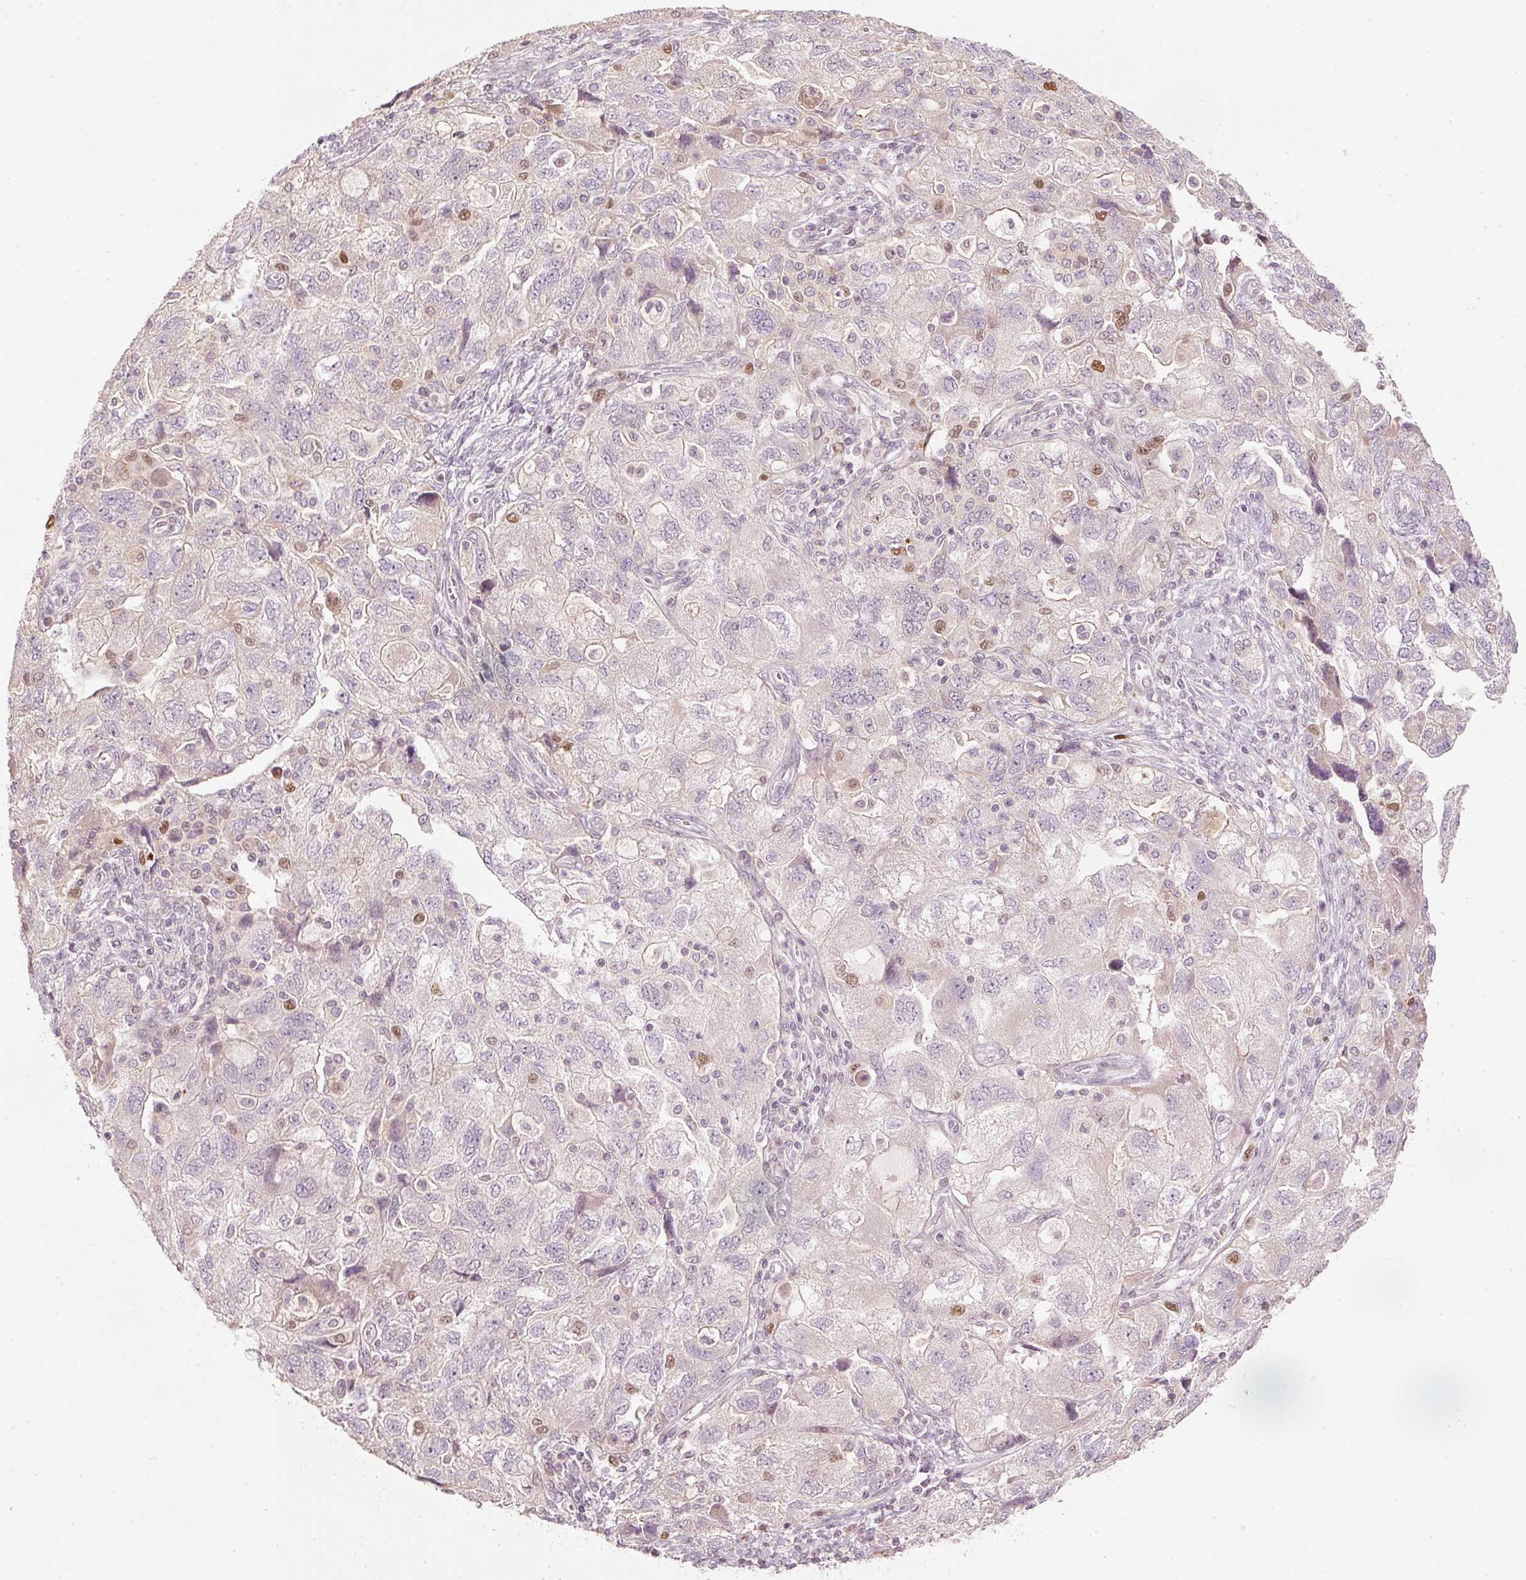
{"staining": {"intensity": "moderate", "quantity": "<25%", "location": "nuclear"}, "tissue": "ovarian cancer", "cell_type": "Tumor cells", "image_type": "cancer", "snomed": [{"axis": "morphology", "description": "Carcinoma, NOS"}, {"axis": "morphology", "description": "Cystadenocarcinoma, serous, NOS"}, {"axis": "topography", "description": "Ovary"}], "caption": "Immunohistochemical staining of ovarian serous cystadenocarcinoma displays low levels of moderate nuclear protein positivity in about <25% of tumor cells.", "gene": "TREX2", "patient": {"sex": "female", "age": 69}}